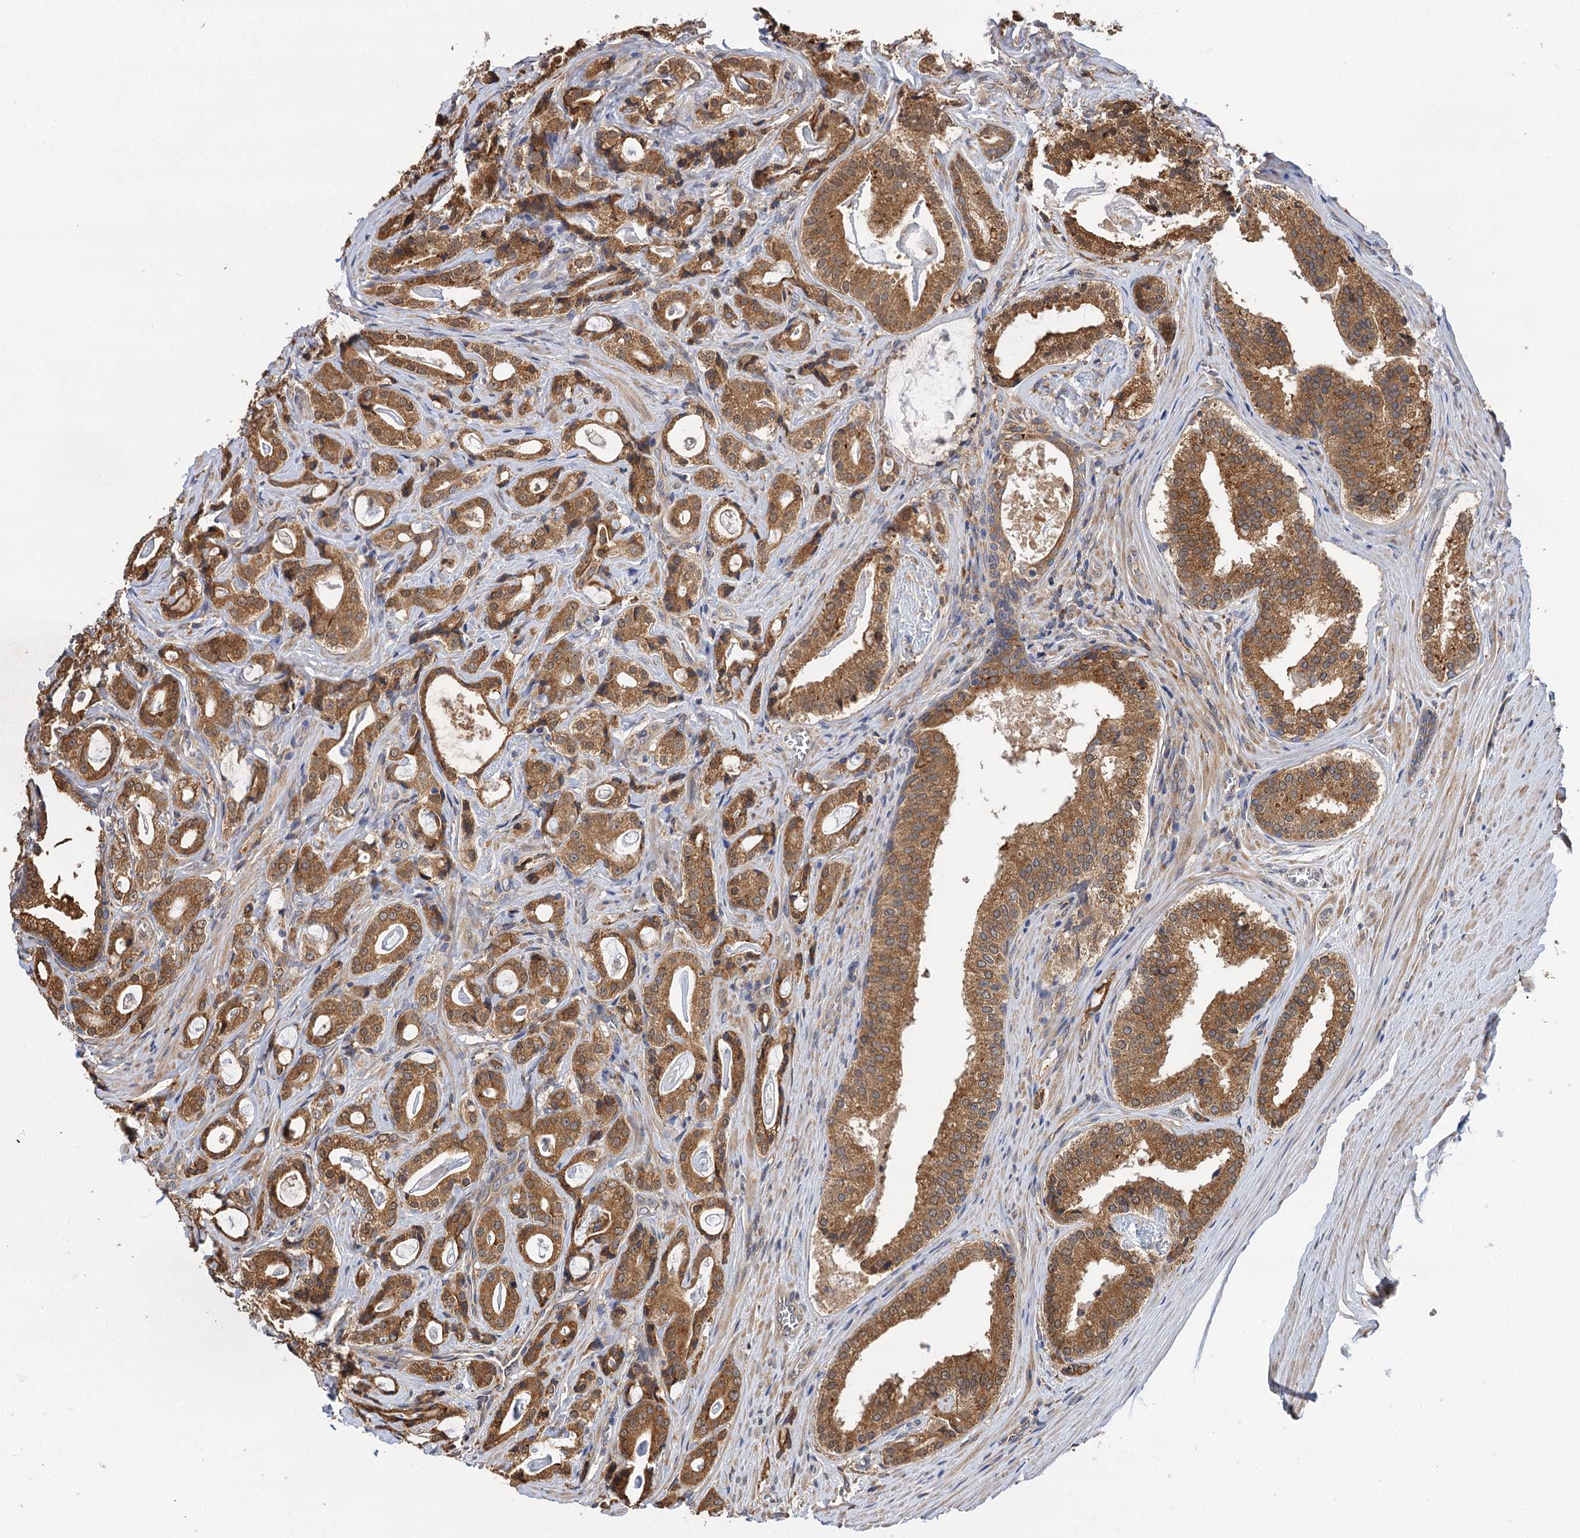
{"staining": {"intensity": "moderate", "quantity": ">75%", "location": "cytoplasmic/membranous"}, "tissue": "prostate cancer", "cell_type": "Tumor cells", "image_type": "cancer", "snomed": [{"axis": "morphology", "description": "Adenocarcinoma, High grade"}, {"axis": "topography", "description": "Prostate"}], "caption": "Tumor cells display moderate cytoplasmic/membranous positivity in approximately >75% of cells in prostate cancer.", "gene": "PPIP5K2", "patient": {"sex": "male", "age": 63}}